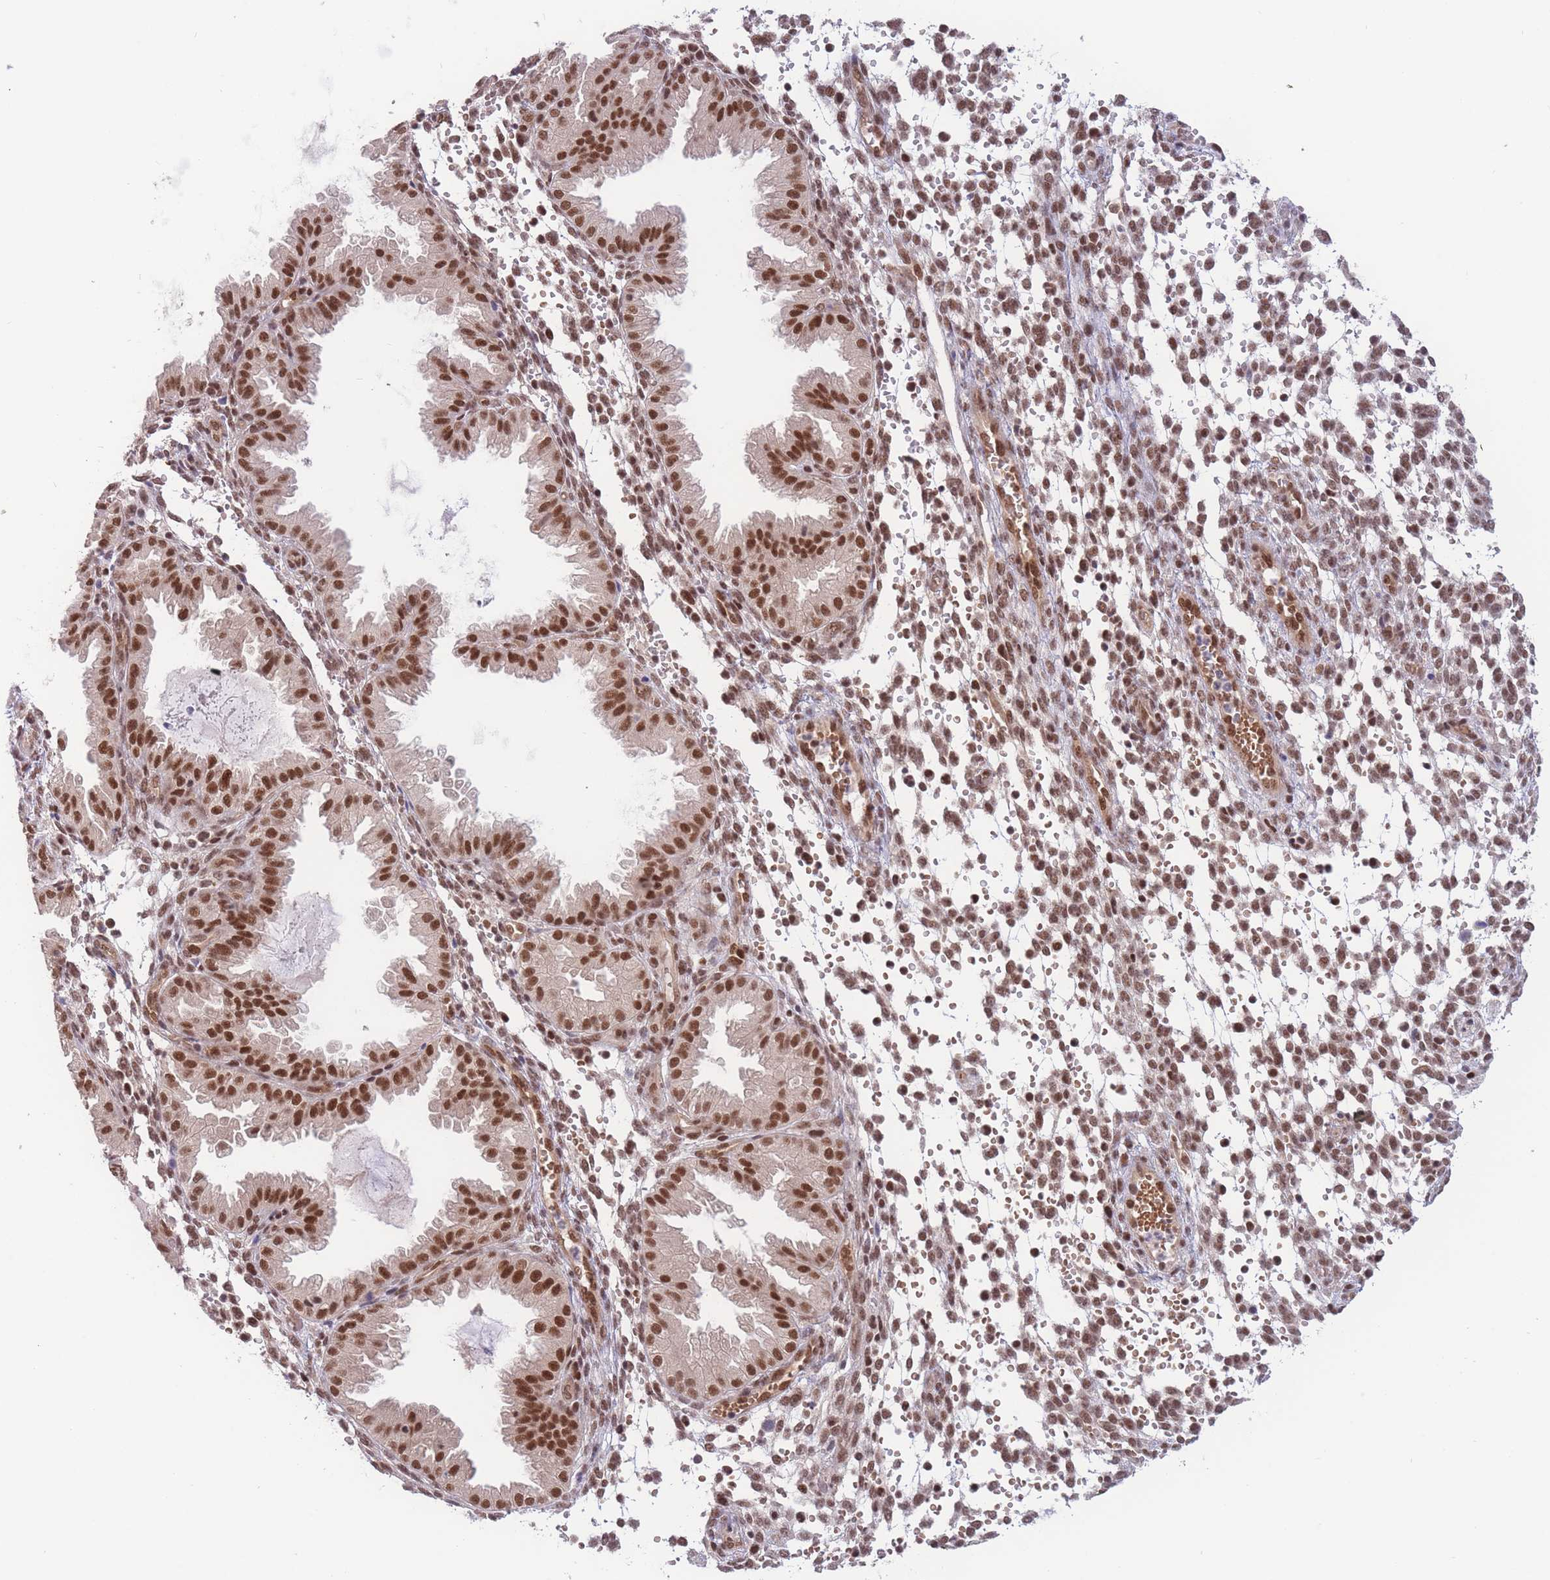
{"staining": {"intensity": "moderate", "quantity": "25%-75%", "location": "nuclear"}, "tissue": "endometrium", "cell_type": "Cells in endometrial stroma", "image_type": "normal", "snomed": [{"axis": "morphology", "description": "Normal tissue, NOS"}, {"axis": "topography", "description": "Endometrium"}], "caption": "Immunohistochemistry of unremarkable human endometrium reveals medium levels of moderate nuclear staining in about 25%-75% of cells in endometrial stroma.", "gene": "SMAD9", "patient": {"sex": "female", "age": 33}}